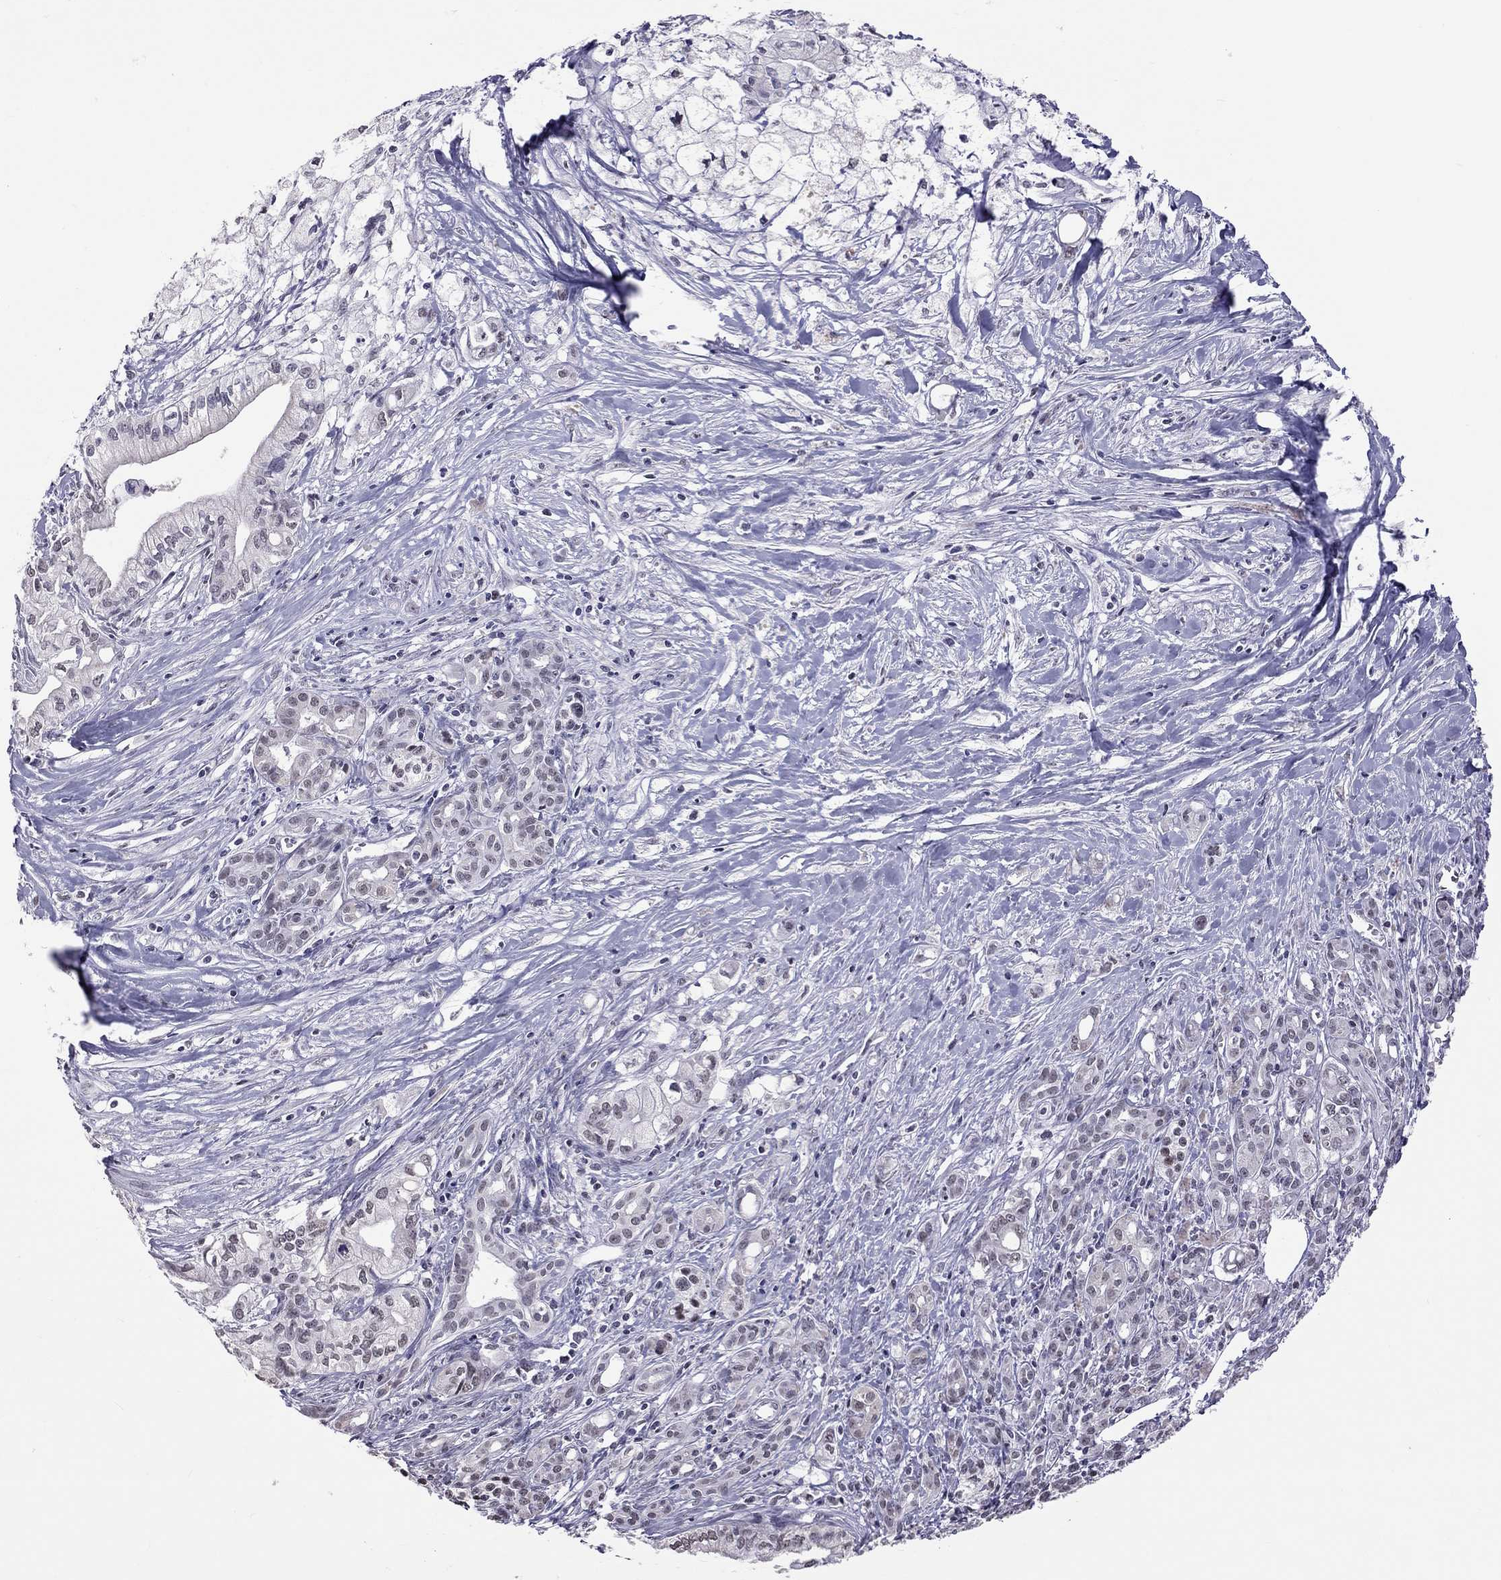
{"staining": {"intensity": "negative", "quantity": "none", "location": "none"}, "tissue": "pancreatic cancer", "cell_type": "Tumor cells", "image_type": "cancer", "snomed": [{"axis": "morphology", "description": "Adenocarcinoma, NOS"}, {"axis": "topography", "description": "Pancreas"}], "caption": "Immunohistochemistry (IHC) micrograph of adenocarcinoma (pancreatic) stained for a protein (brown), which exhibits no positivity in tumor cells.", "gene": "PPP1R3A", "patient": {"sex": "male", "age": 71}}